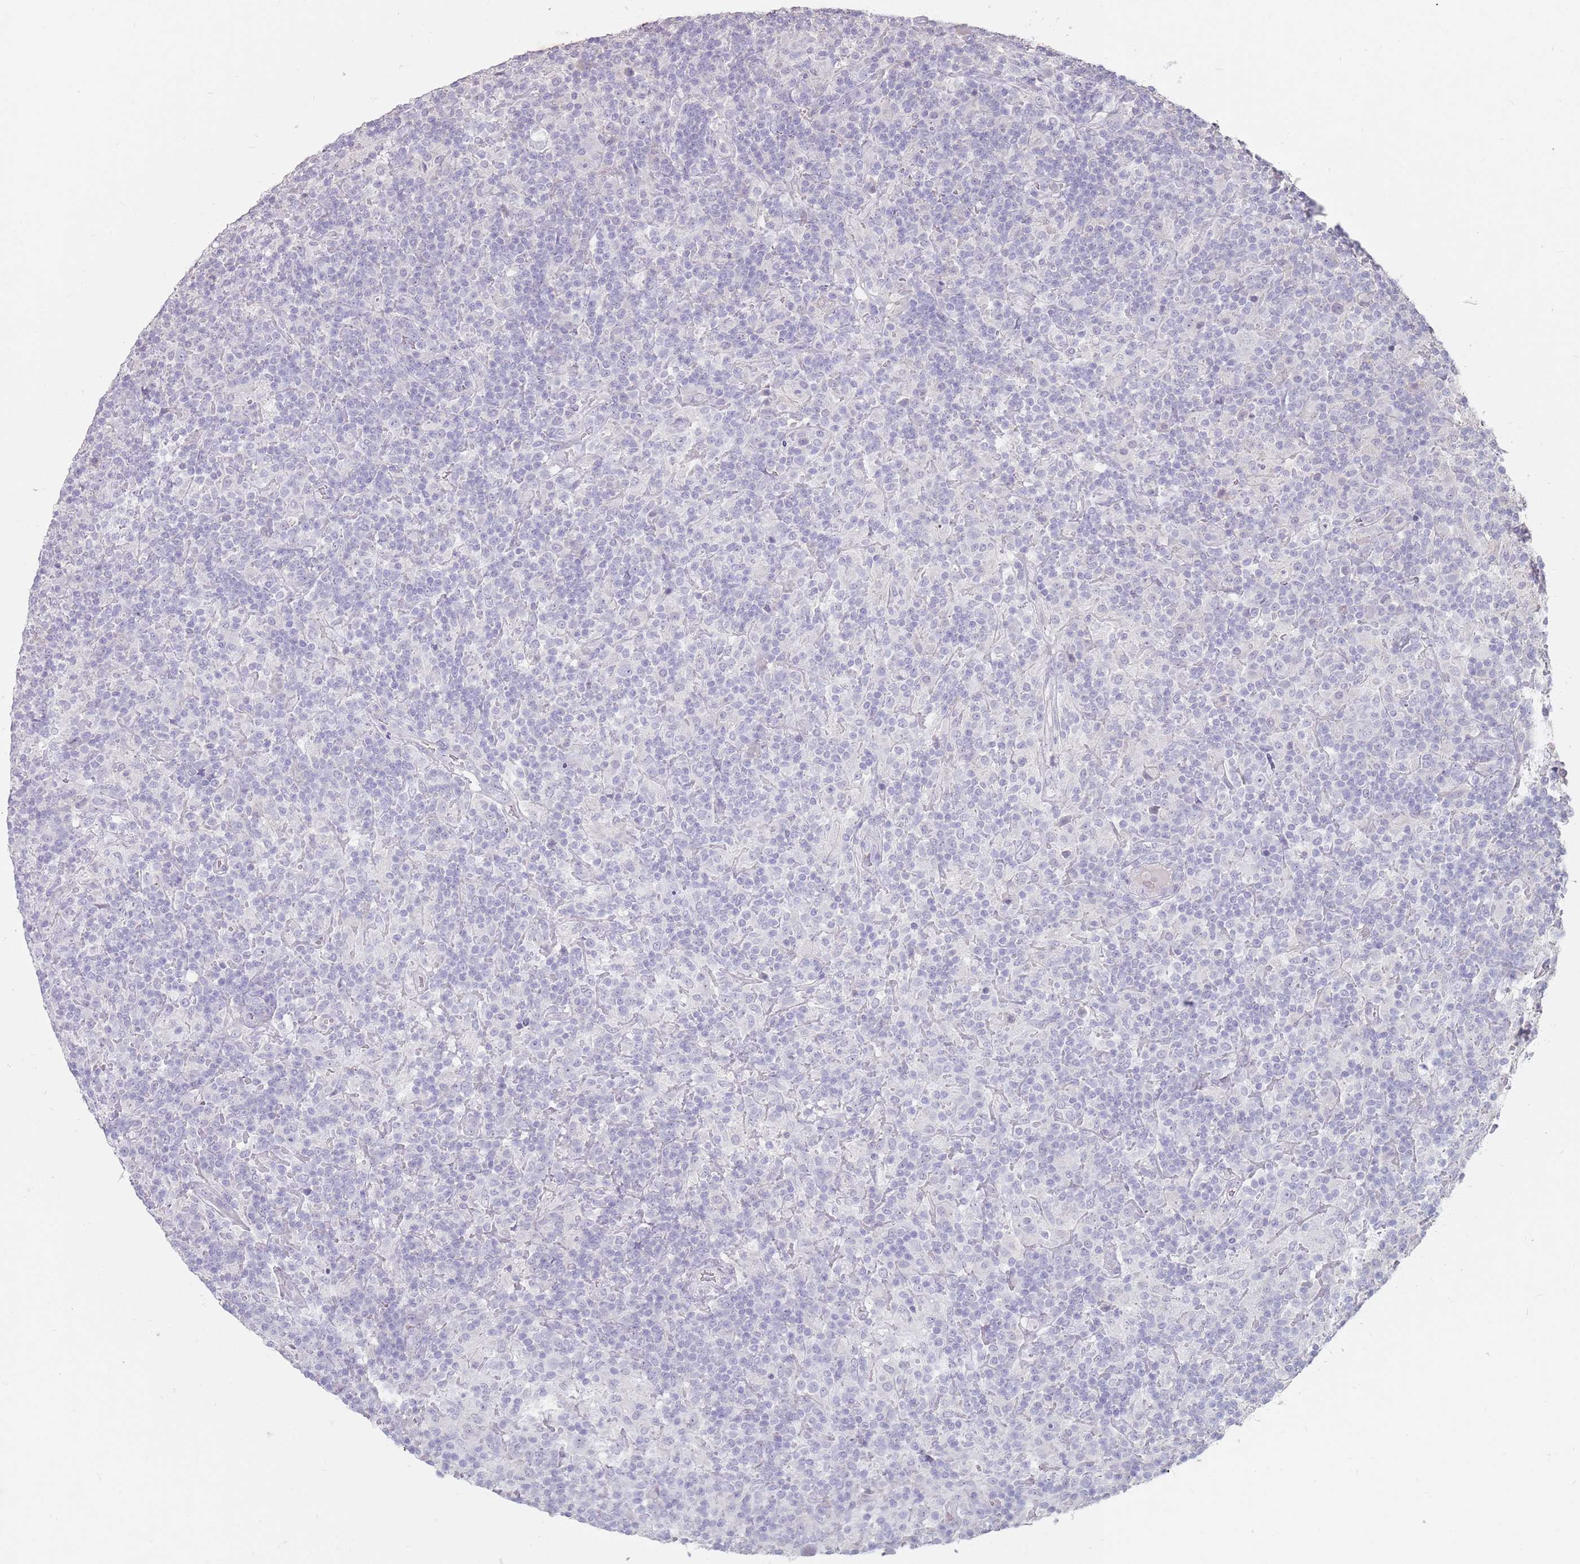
{"staining": {"intensity": "negative", "quantity": "none", "location": "none"}, "tissue": "lymphoma", "cell_type": "Tumor cells", "image_type": "cancer", "snomed": [{"axis": "morphology", "description": "Hodgkin's disease, NOS"}, {"axis": "topography", "description": "Lymph node"}], "caption": "Immunohistochemical staining of lymphoma reveals no significant expression in tumor cells. (DAB IHC with hematoxylin counter stain).", "gene": "STYK1", "patient": {"sex": "male", "age": 70}}